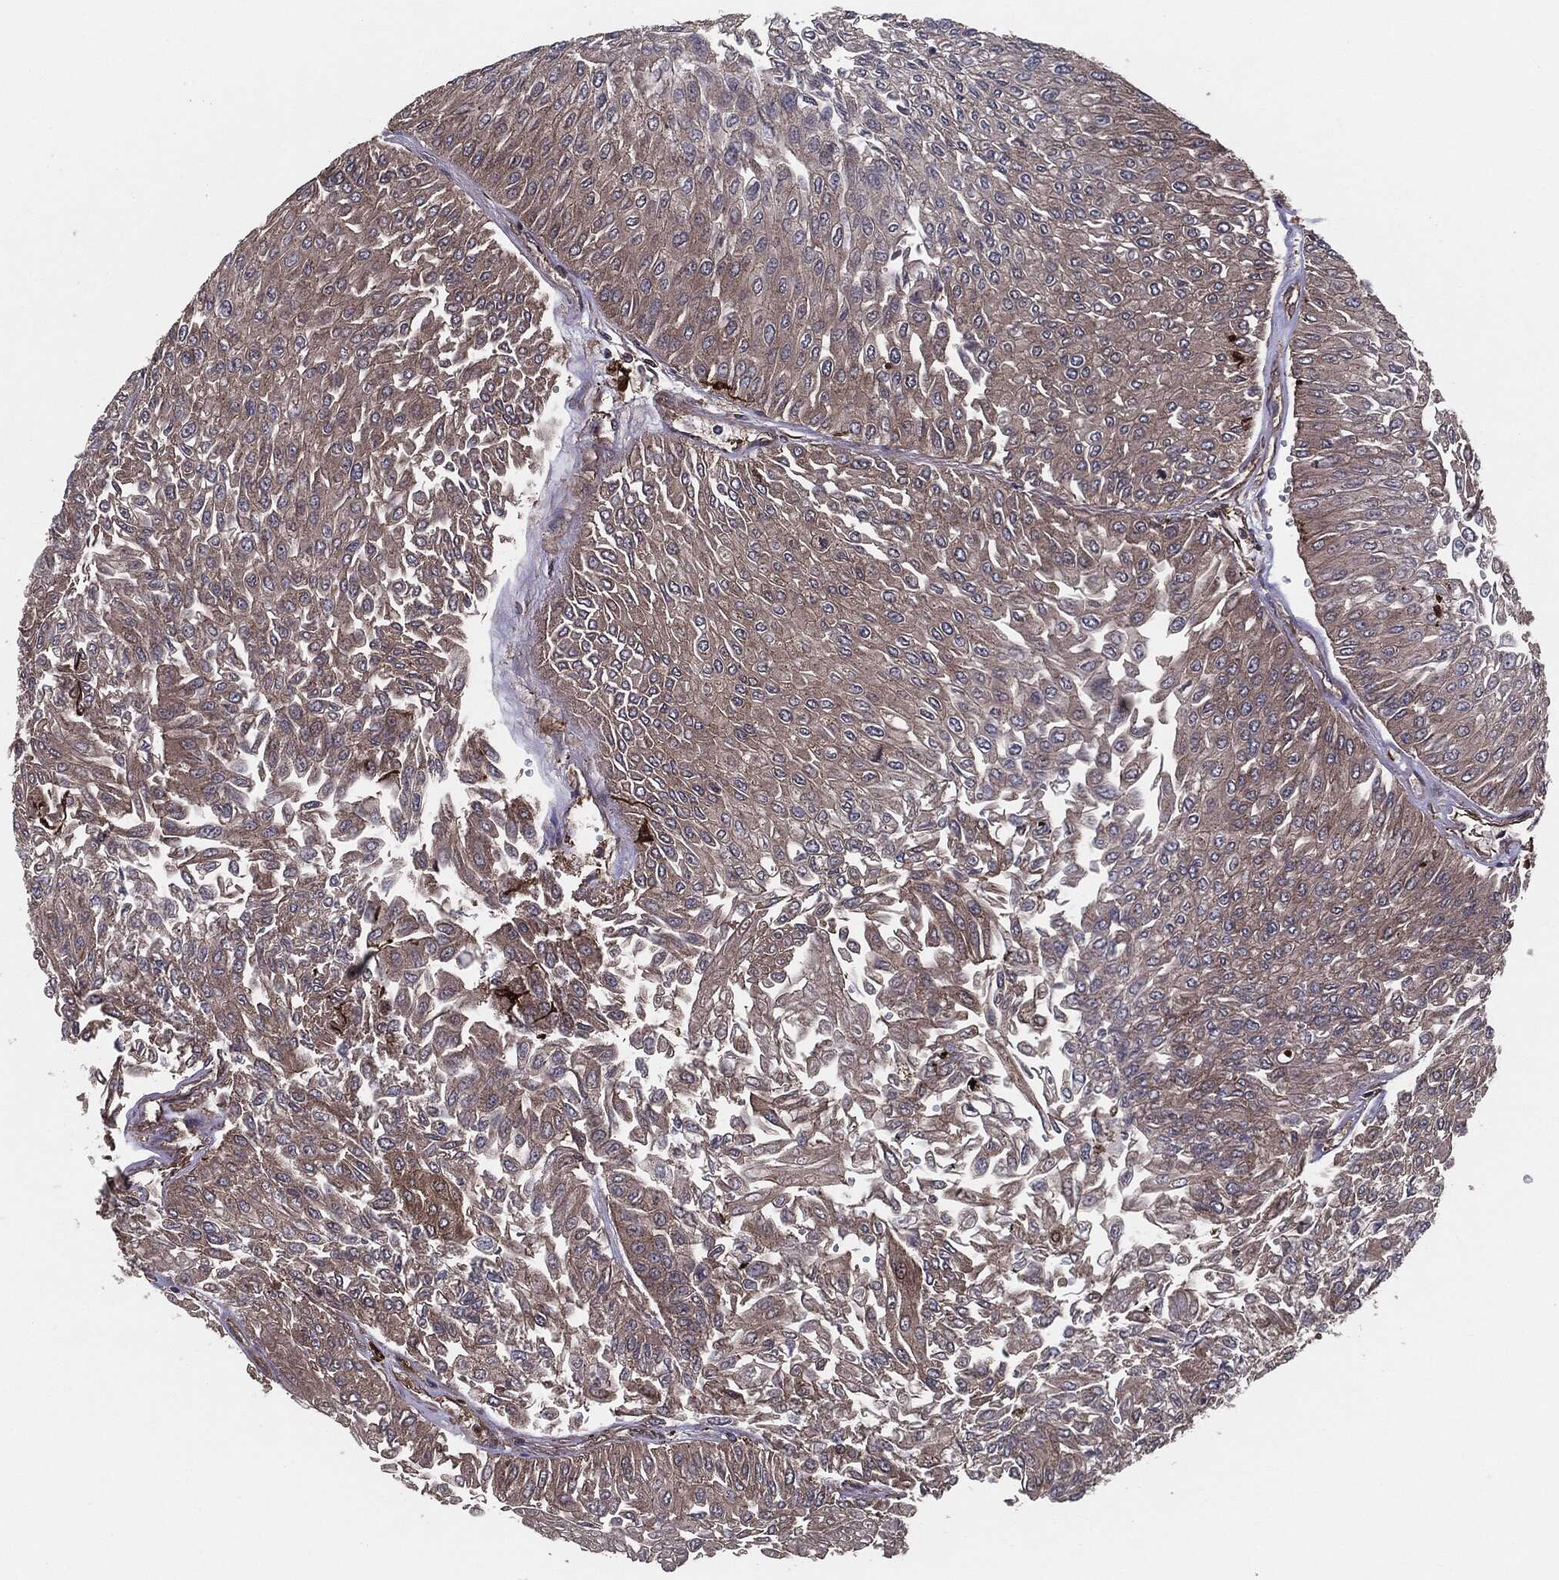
{"staining": {"intensity": "weak", "quantity": "25%-75%", "location": "cytoplasmic/membranous"}, "tissue": "urothelial cancer", "cell_type": "Tumor cells", "image_type": "cancer", "snomed": [{"axis": "morphology", "description": "Urothelial carcinoma, Low grade"}, {"axis": "topography", "description": "Urinary bladder"}], "caption": "An immunohistochemistry histopathology image of tumor tissue is shown. Protein staining in brown shows weak cytoplasmic/membranous positivity in urothelial cancer within tumor cells.", "gene": "RAP1GDS1", "patient": {"sex": "male", "age": 67}}